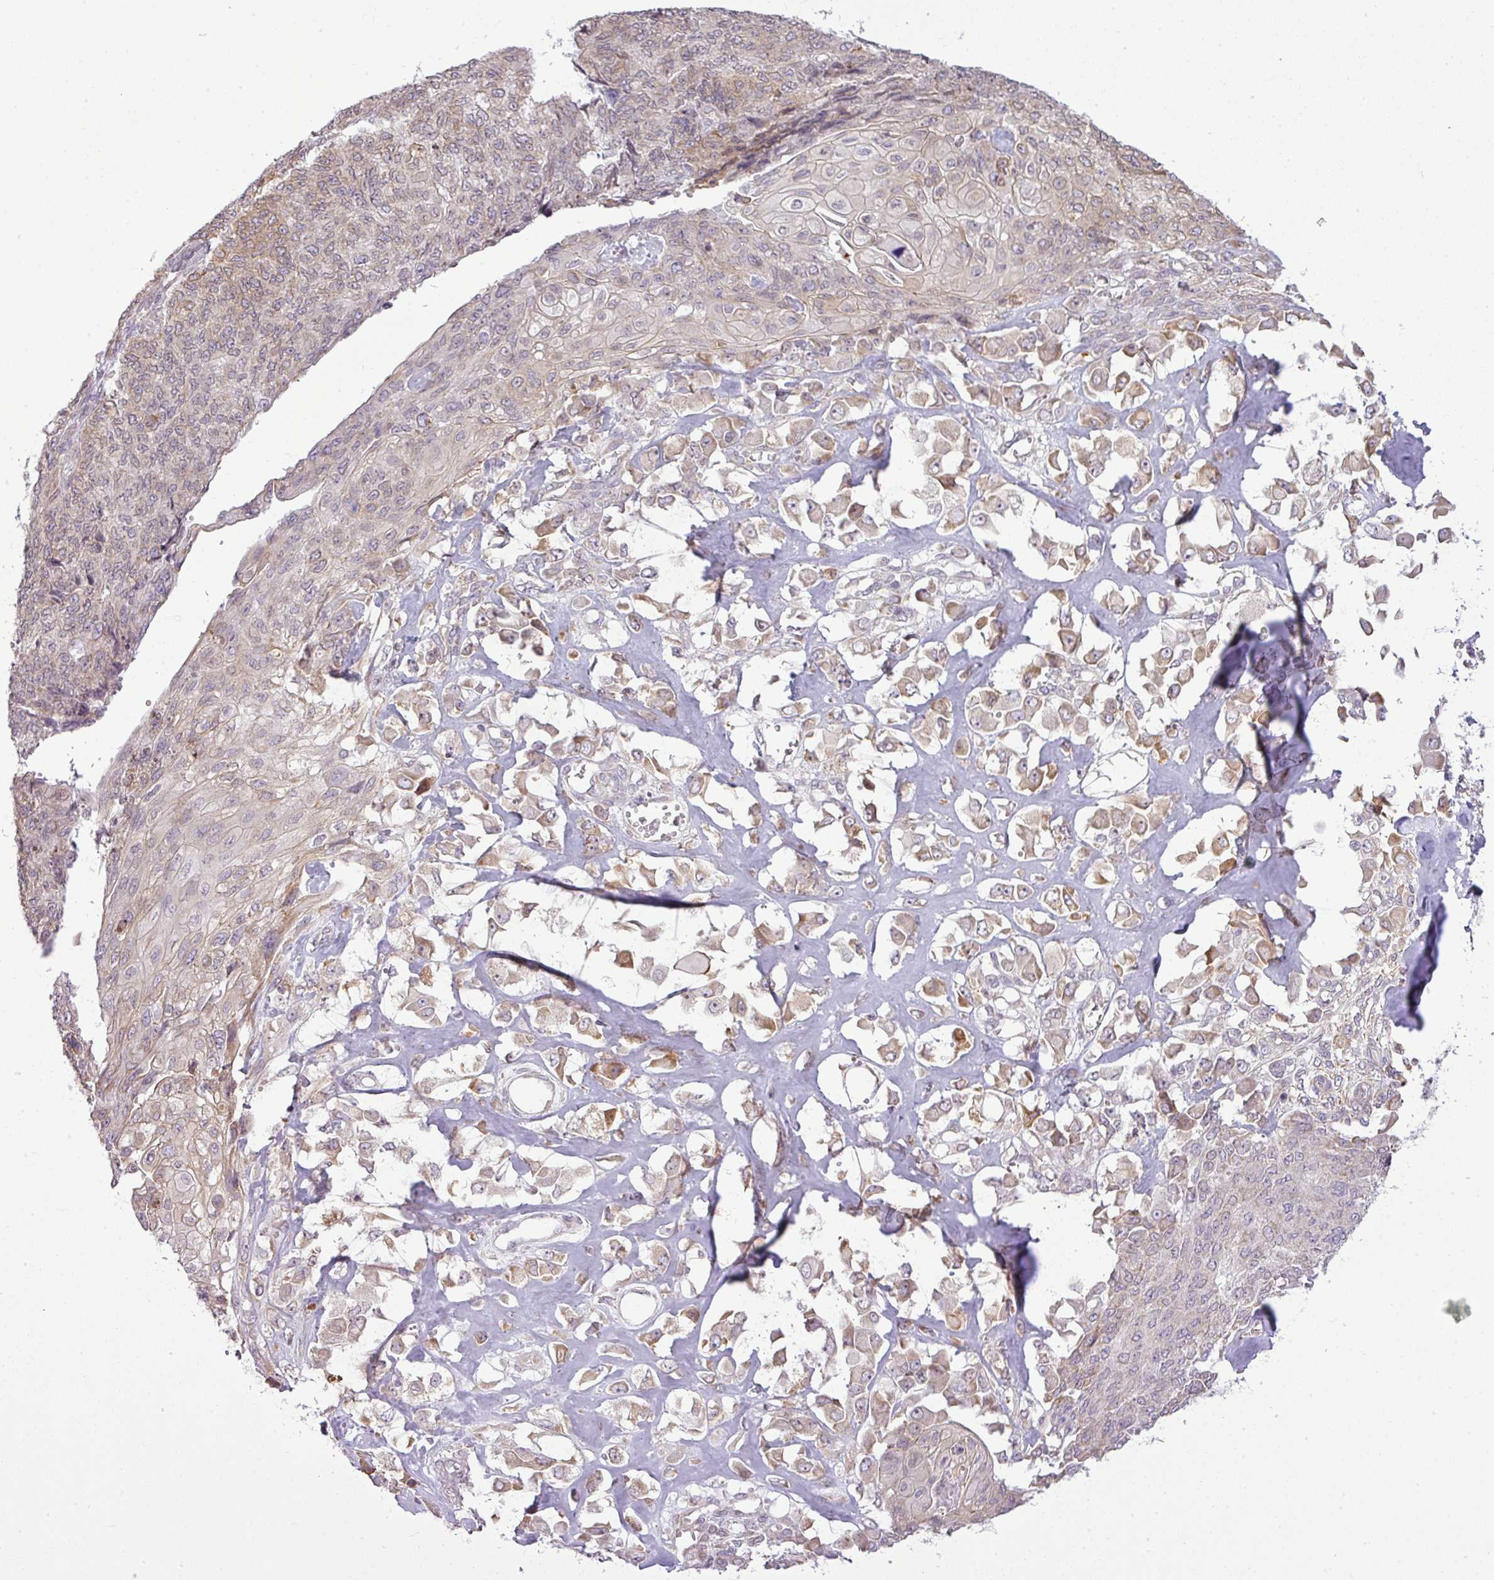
{"staining": {"intensity": "weak", "quantity": "25%-75%", "location": "cytoplasmic/membranous,nuclear"}, "tissue": "endometrial cancer", "cell_type": "Tumor cells", "image_type": "cancer", "snomed": [{"axis": "morphology", "description": "Adenocarcinoma, NOS"}, {"axis": "topography", "description": "Endometrium"}], "caption": "An image of human endometrial cancer stained for a protein exhibits weak cytoplasmic/membranous and nuclear brown staining in tumor cells.", "gene": "COX18", "patient": {"sex": "female", "age": 32}}